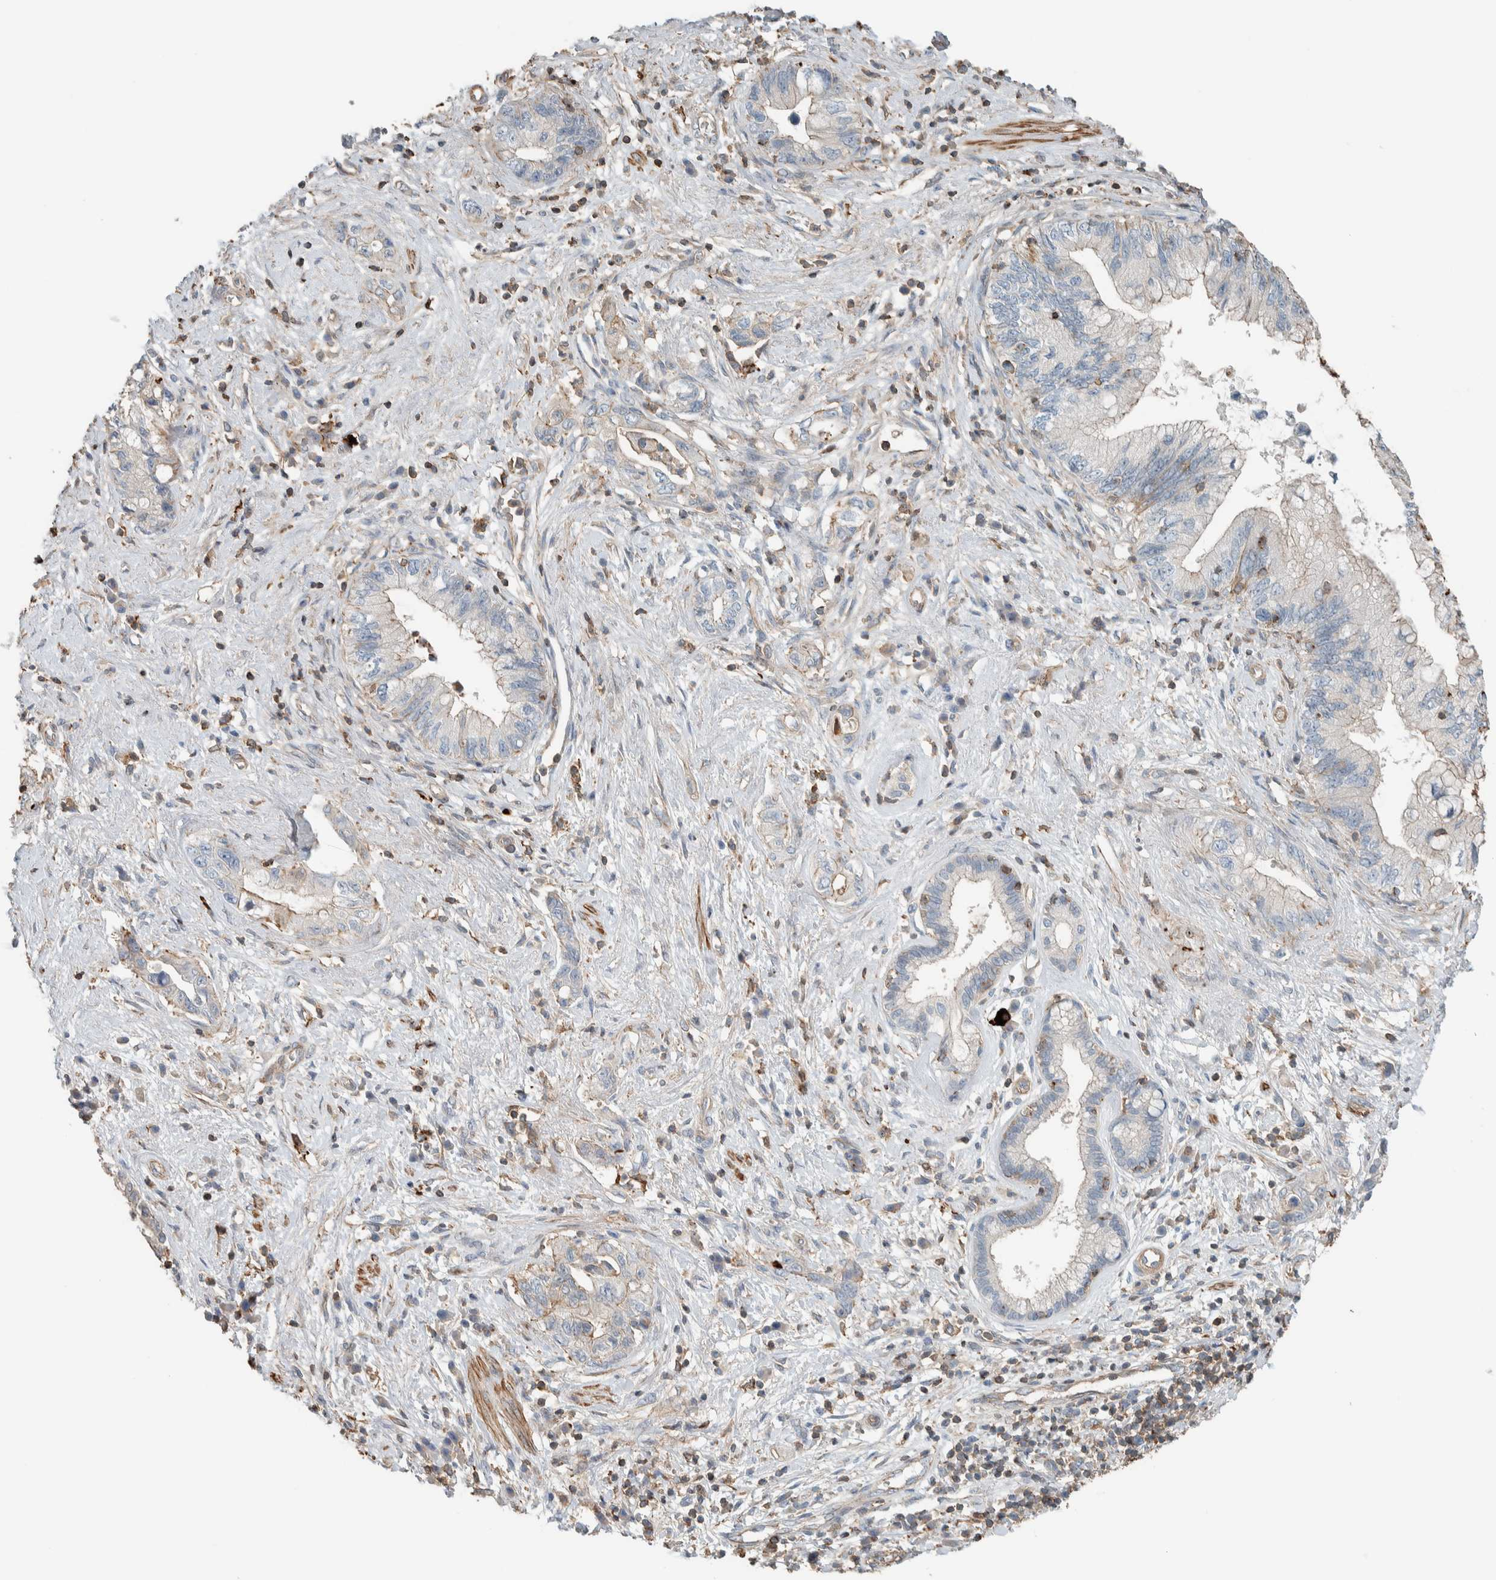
{"staining": {"intensity": "negative", "quantity": "none", "location": "none"}, "tissue": "pancreatic cancer", "cell_type": "Tumor cells", "image_type": "cancer", "snomed": [{"axis": "morphology", "description": "Adenocarcinoma, NOS"}, {"axis": "topography", "description": "Pancreas"}], "caption": "IHC image of pancreatic cancer (adenocarcinoma) stained for a protein (brown), which shows no staining in tumor cells.", "gene": "CTBP2", "patient": {"sex": "female", "age": 73}}